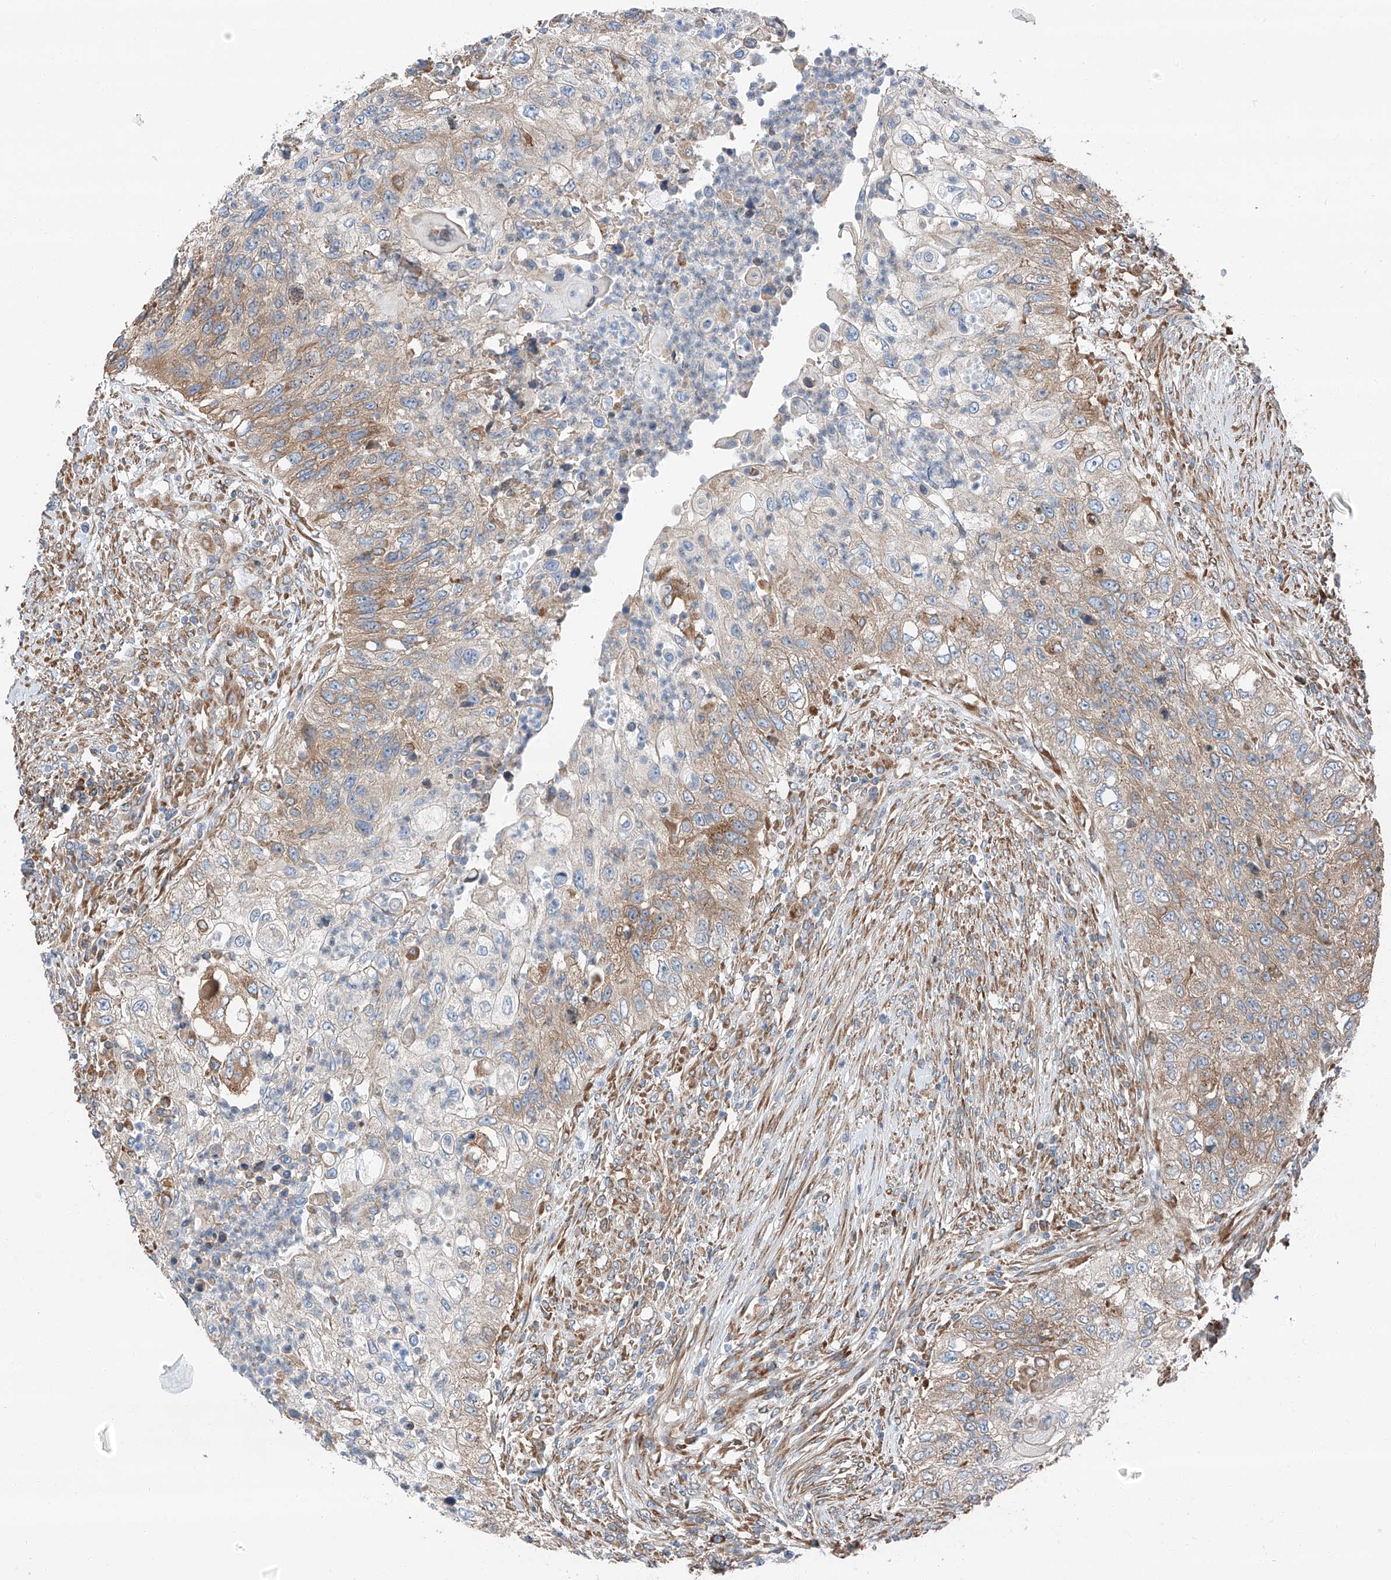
{"staining": {"intensity": "weak", "quantity": "25%-75%", "location": "cytoplasmic/membranous"}, "tissue": "urothelial cancer", "cell_type": "Tumor cells", "image_type": "cancer", "snomed": [{"axis": "morphology", "description": "Urothelial carcinoma, High grade"}, {"axis": "topography", "description": "Urinary bladder"}], "caption": "Immunohistochemistry (IHC) of high-grade urothelial carcinoma exhibits low levels of weak cytoplasmic/membranous staining in approximately 25%-75% of tumor cells.", "gene": "ZC3H15", "patient": {"sex": "female", "age": 60}}